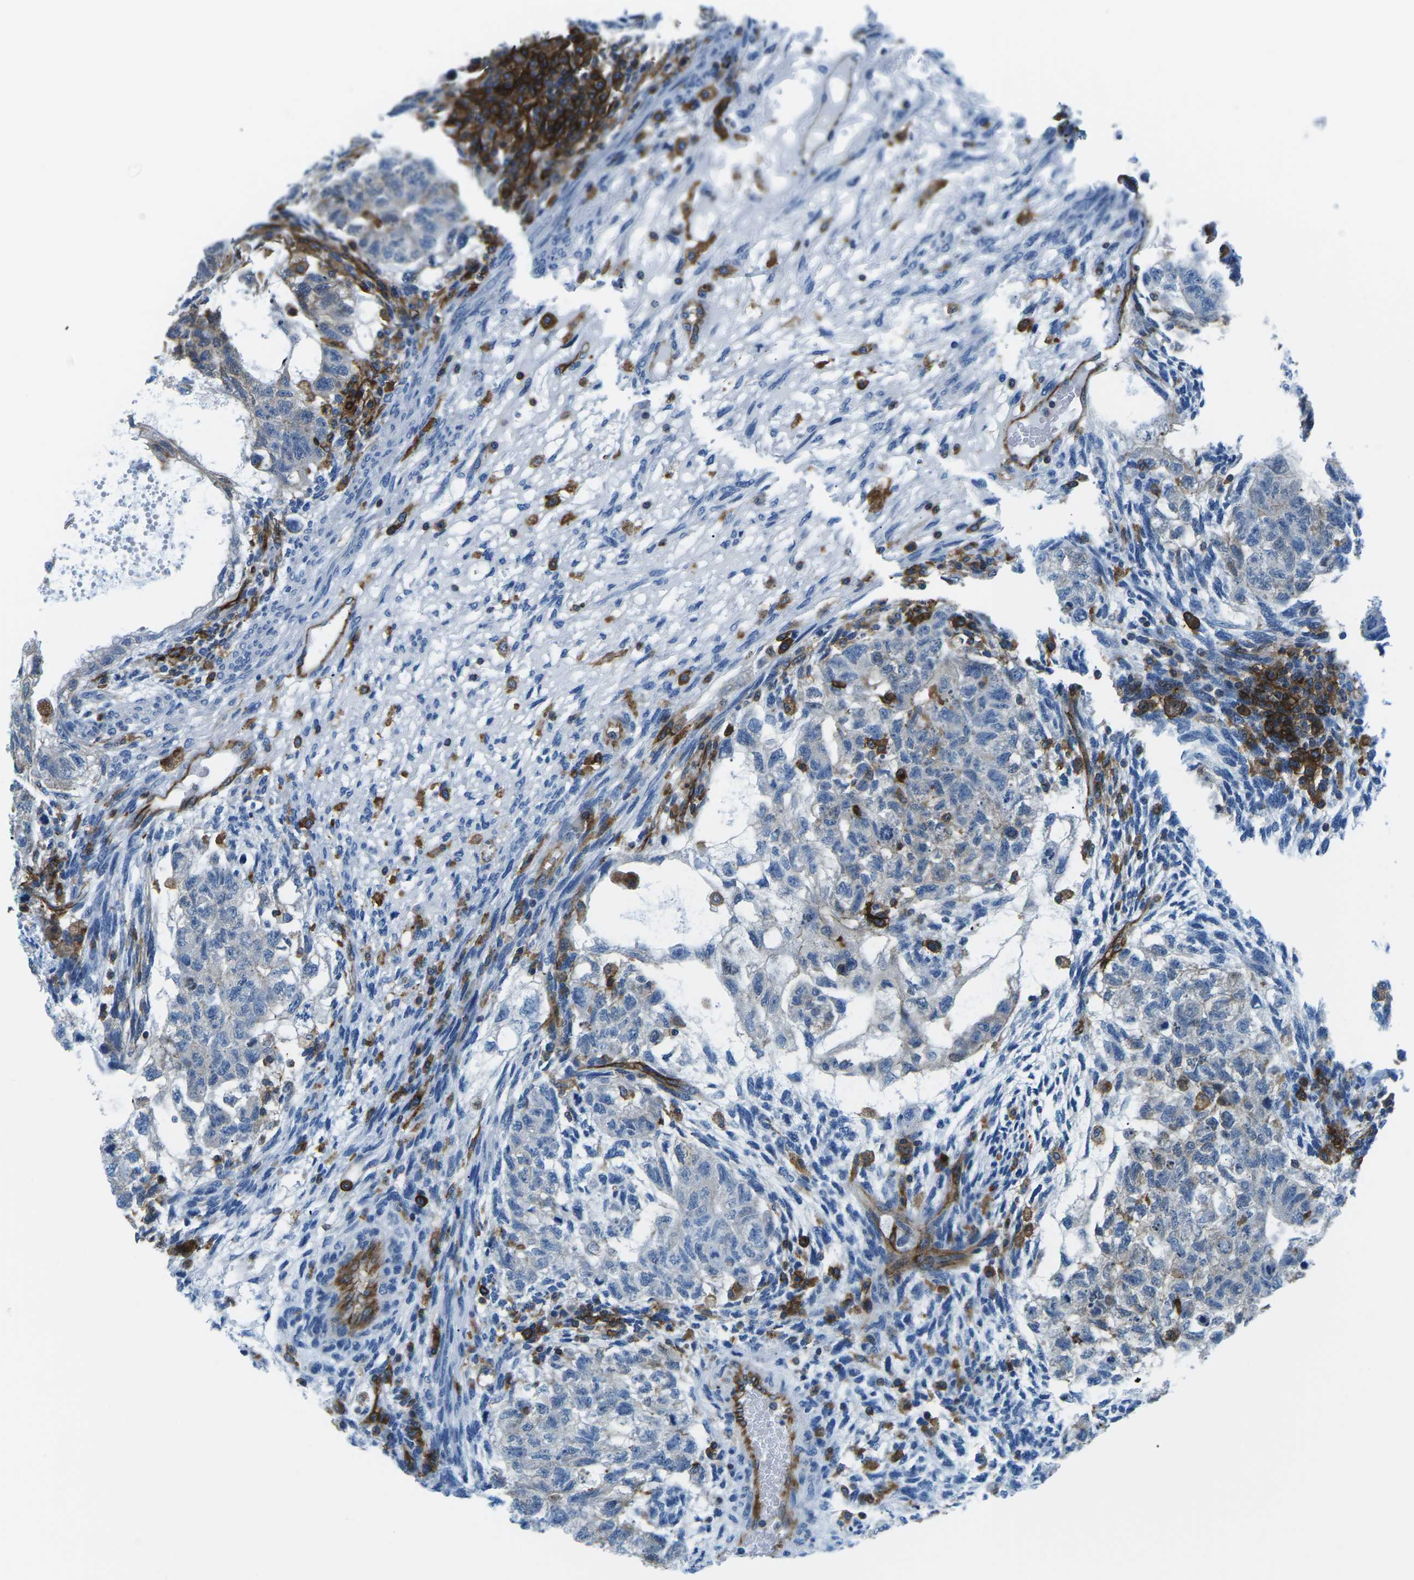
{"staining": {"intensity": "negative", "quantity": "none", "location": "none"}, "tissue": "testis cancer", "cell_type": "Tumor cells", "image_type": "cancer", "snomed": [{"axis": "morphology", "description": "Normal tissue, NOS"}, {"axis": "morphology", "description": "Carcinoma, Embryonal, NOS"}, {"axis": "topography", "description": "Testis"}], "caption": "The immunohistochemistry photomicrograph has no significant expression in tumor cells of testis cancer tissue. (DAB (3,3'-diaminobenzidine) immunohistochemistry (IHC) visualized using brightfield microscopy, high magnification).", "gene": "SOCS4", "patient": {"sex": "male", "age": 36}}